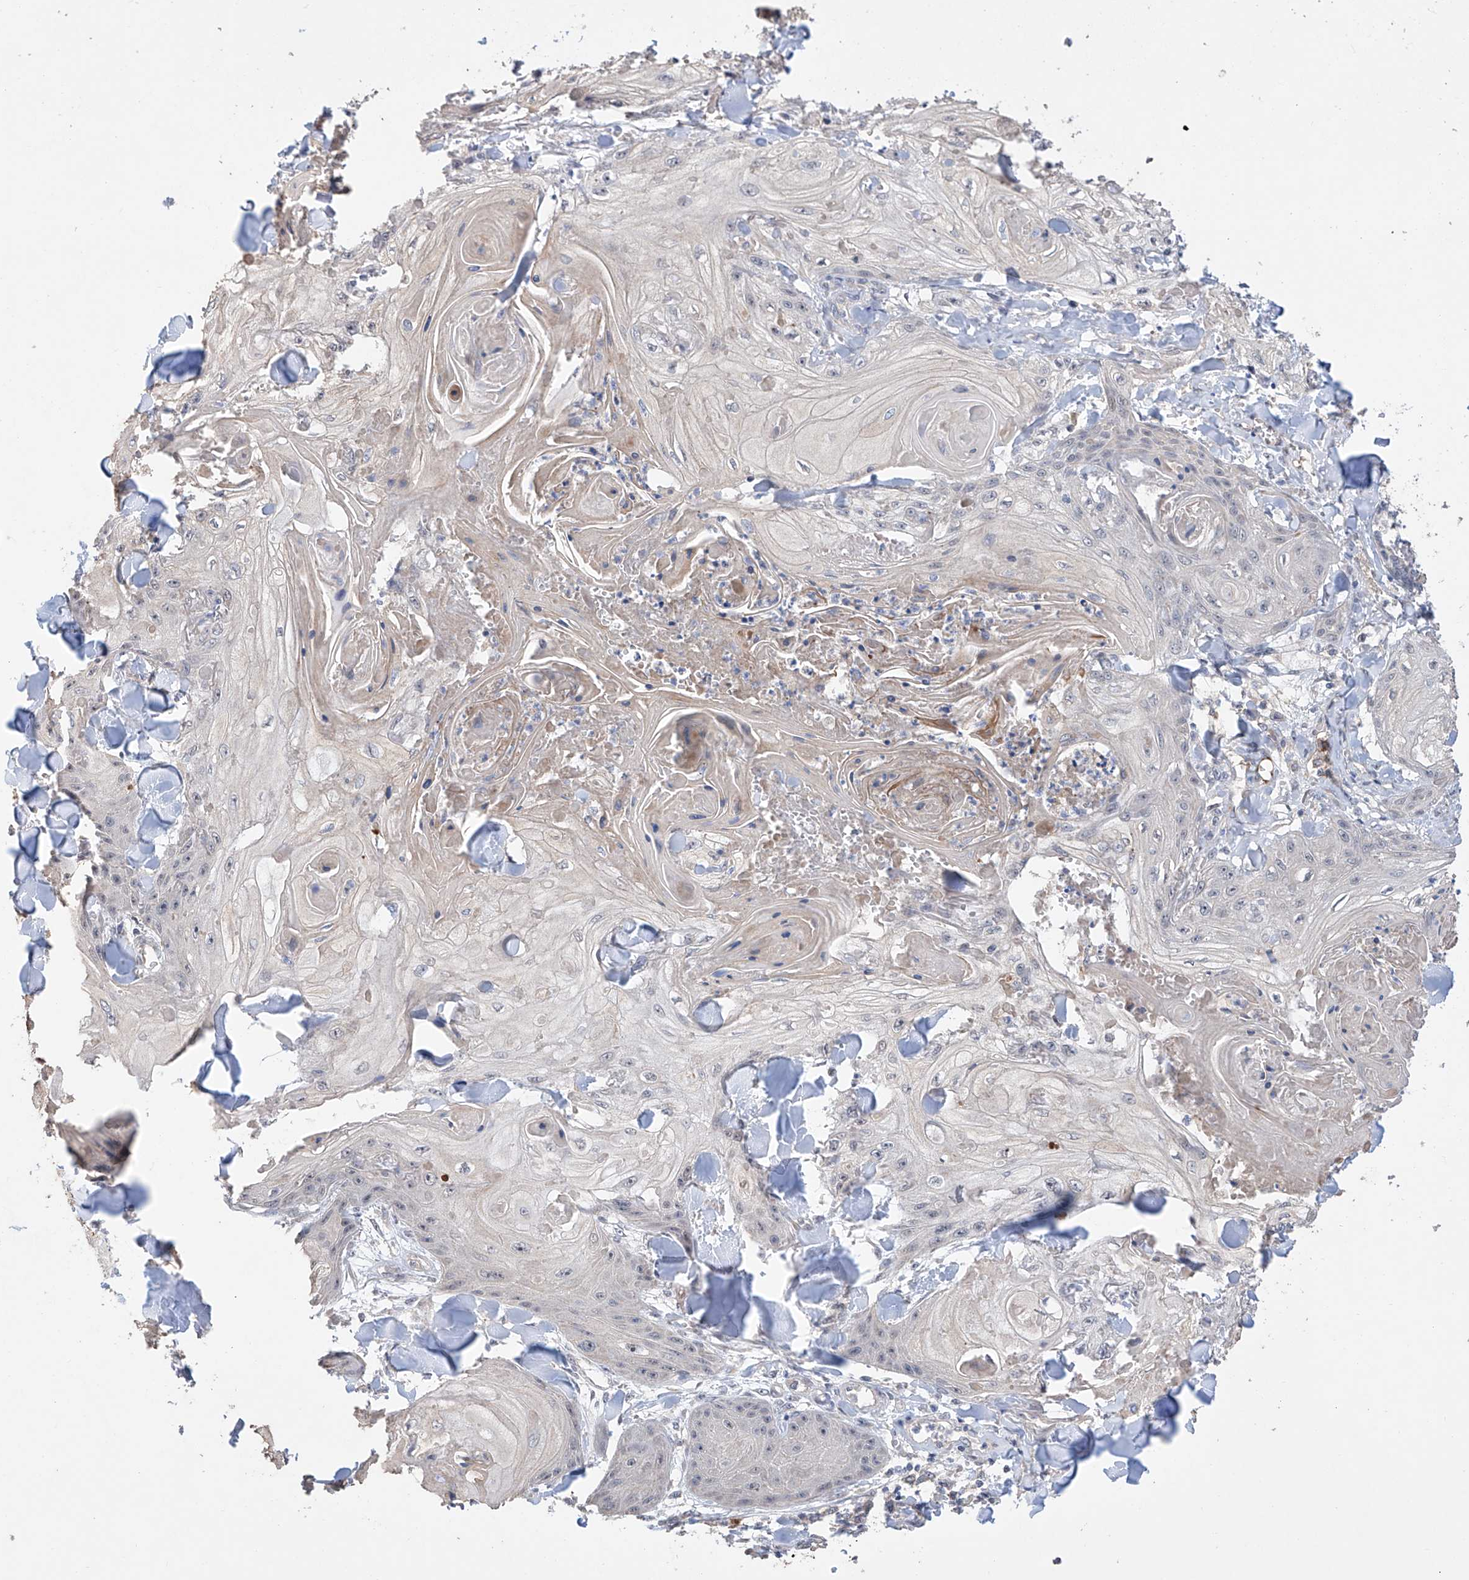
{"staining": {"intensity": "negative", "quantity": "none", "location": "none"}, "tissue": "skin cancer", "cell_type": "Tumor cells", "image_type": "cancer", "snomed": [{"axis": "morphology", "description": "Squamous cell carcinoma, NOS"}, {"axis": "topography", "description": "Skin"}], "caption": "This is an IHC micrograph of squamous cell carcinoma (skin). There is no positivity in tumor cells.", "gene": "AFG1L", "patient": {"sex": "male", "age": 74}}